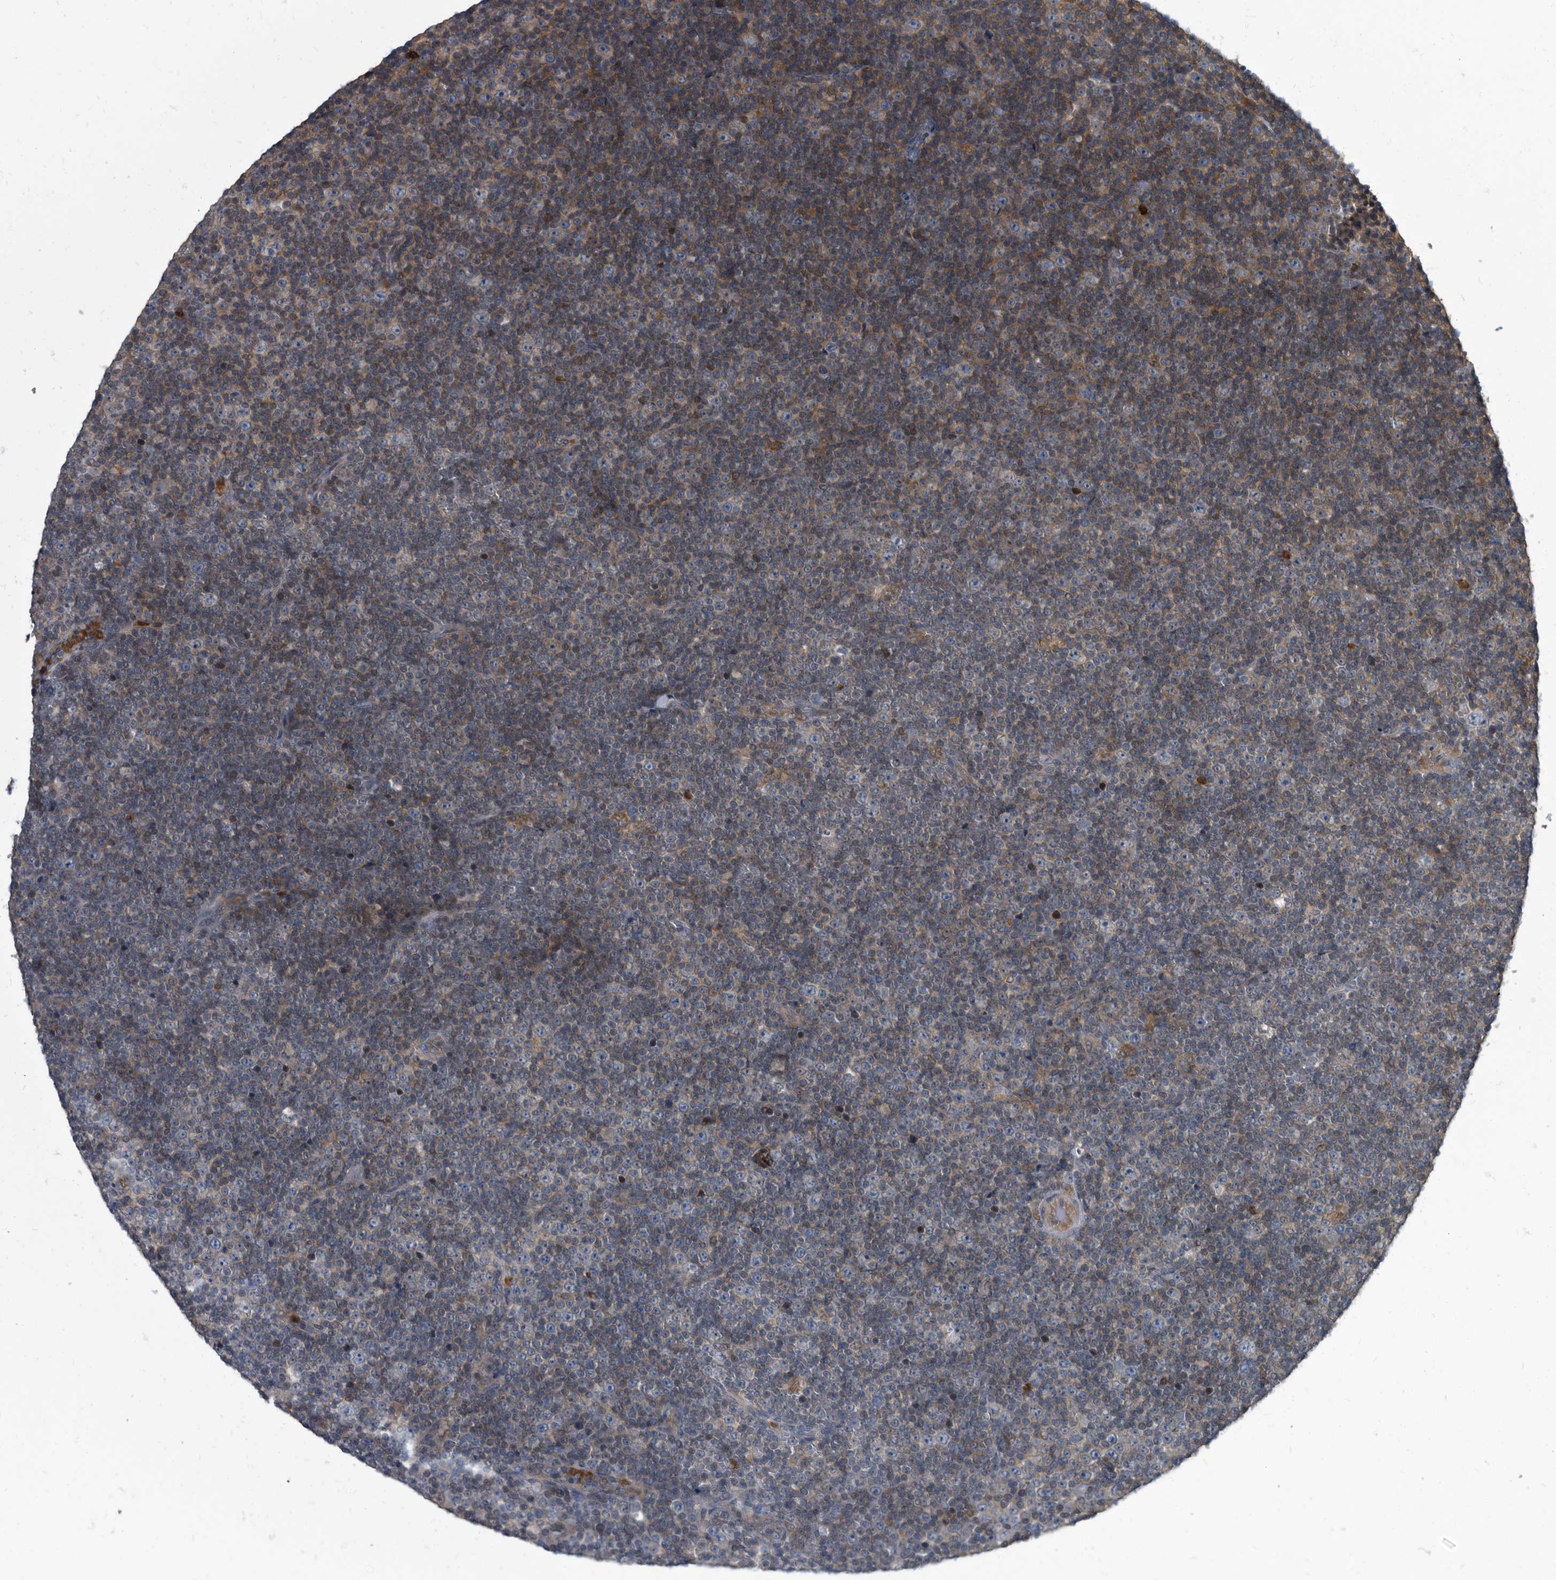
{"staining": {"intensity": "moderate", "quantity": "<25%", "location": "cytoplasmic/membranous"}, "tissue": "lymphoma", "cell_type": "Tumor cells", "image_type": "cancer", "snomed": [{"axis": "morphology", "description": "Malignant lymphoma, non-Hodgkin's type, Low grade"}, {"axis": "topography", "description": "Lymph node"}], "caption": "Moderate cytoplasmic/membranous expression for a protein is appreciated in about <25% of tumor cells of malignant lymphoma, non-Hodgkin's type (low-grade) using IHC.", "gene": "CDV3", "patient": {"sex": "female", "age": 67}}